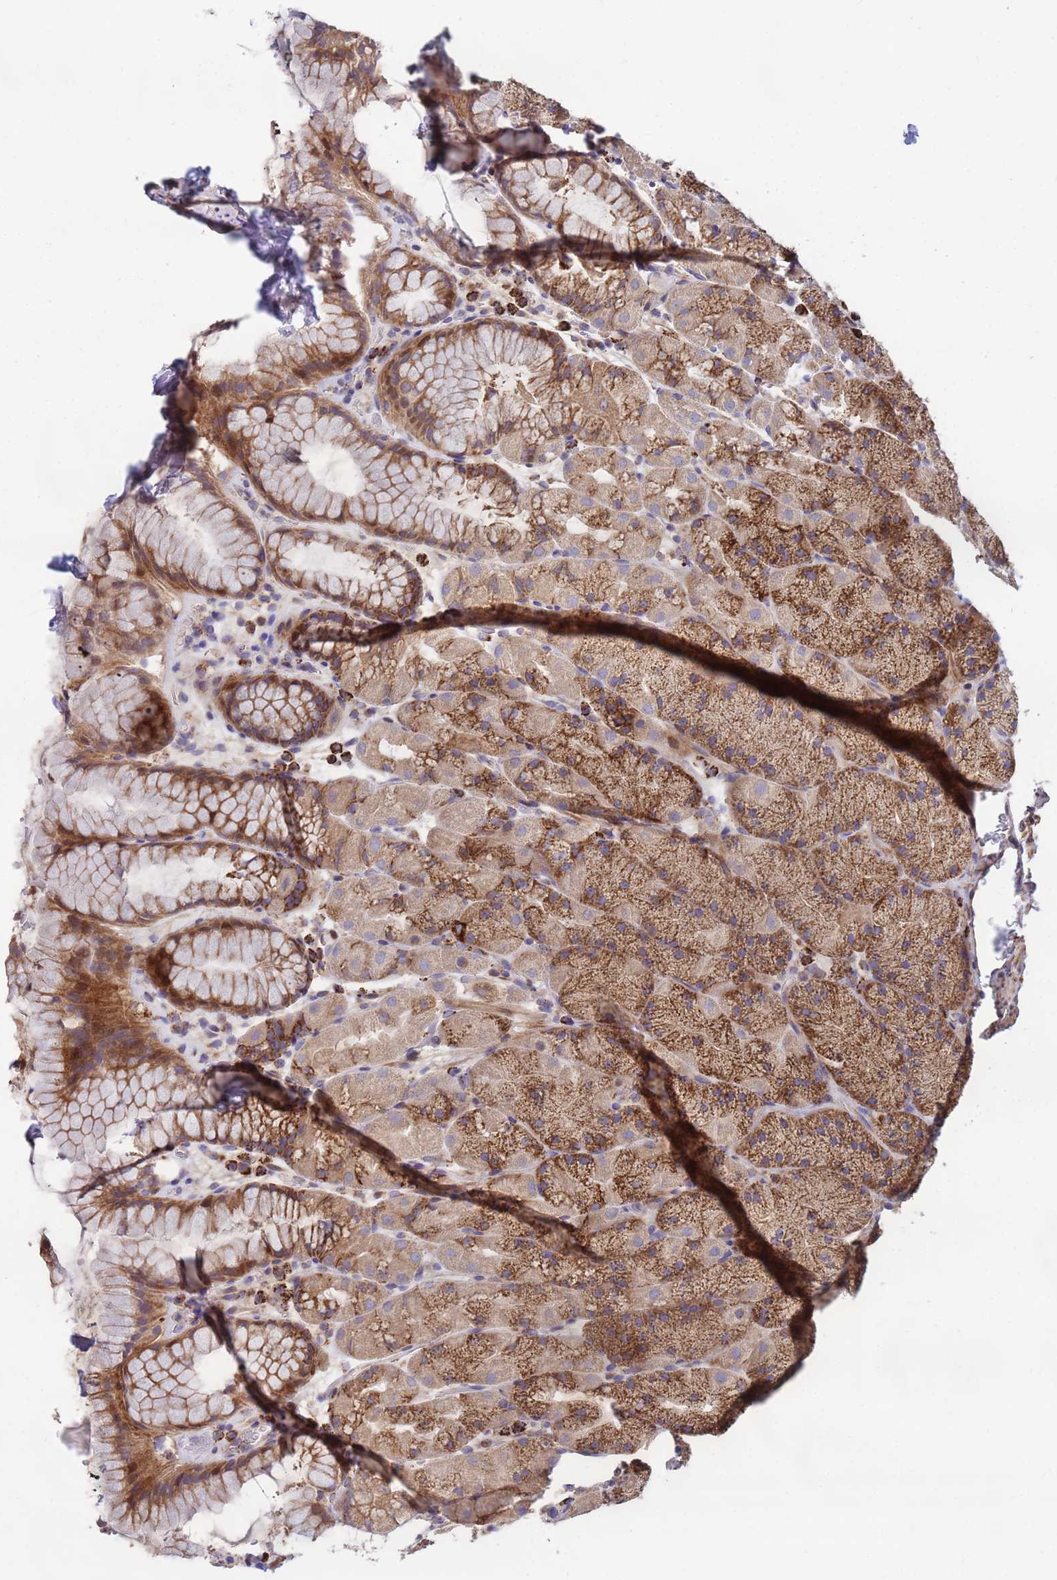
{"staining": {"intensity": "strong", "quantity": "25%-75%", "location": "cytoplasmic/membranous"}, "tissue": "stomach", "cell_type": "Glandular cells", "image_type": "normal", "snomed": [{"axis": "morphology", "description": "Normal tissue, NOS"}, {"axis": "topography", "description": "Stomach, upper"}, {"axis": "topography", "description": "Stomach, lower"}], "caption": "Immunohistochemistry of benign human stomach demonstrates high levels of strong cytoplasmic/membranous positivity in about 25%-75% of glandular cells.", "gene": "TUBGCP3", "patient": {"sex": "male", "age": 67}}